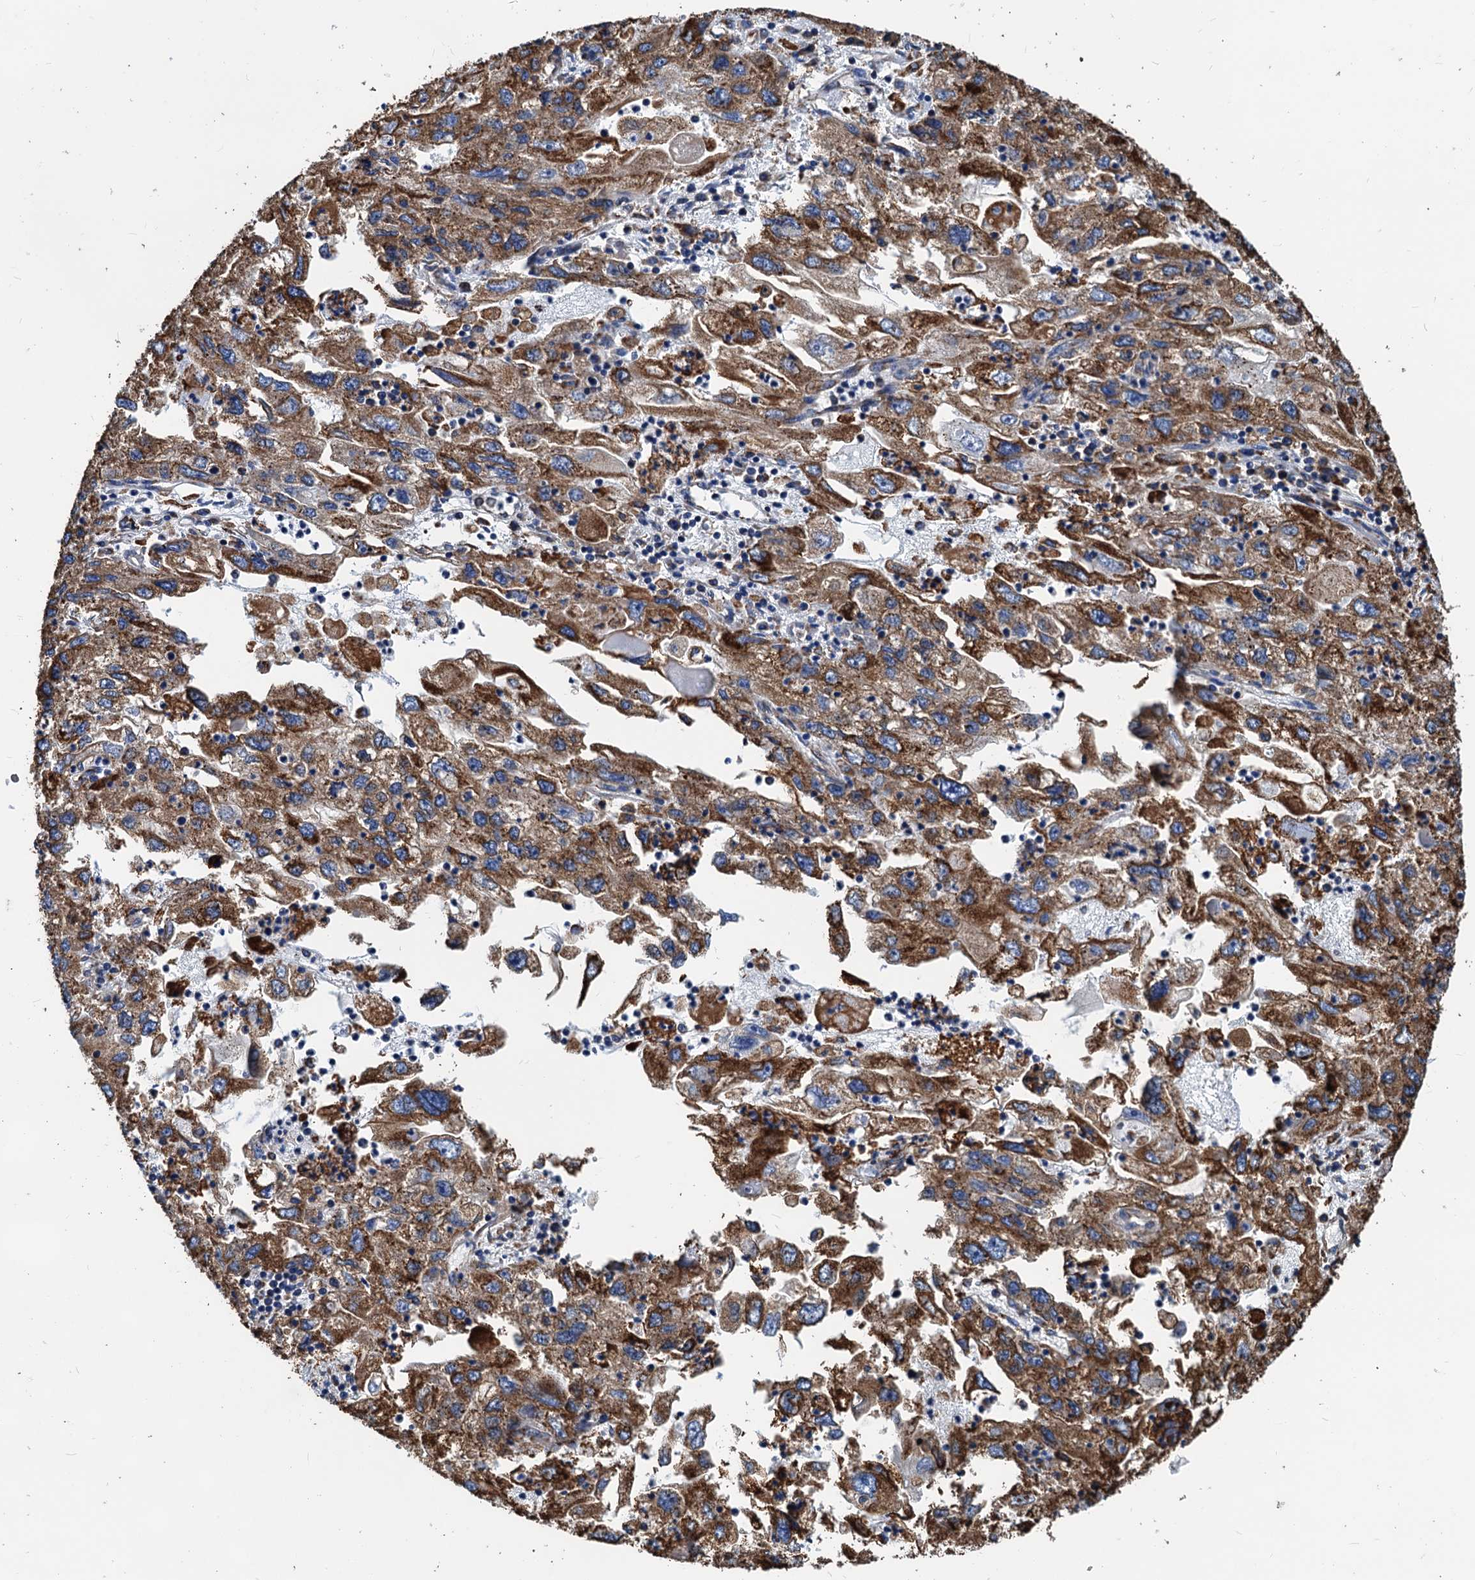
{"staining": {"intensity": "strong", "quantity": ">75%", "location": "cytoplasmic/membranous"}, "tissue": "endometrial cancer", "cell_type": "Tumor cells", "image_type": "cancer", "snomed": [{"axis": "morphology", "description": "Adenocarcinoma, NOS"}, {"axis": "topography", "description": "Endometrium"}], "caption": "Endometrial cancer (adenocarcinoma) stained with a protein marker exhibits strong staining in tumor cells.", "gene": "HSPA5", "patient": {"sex": "female", "age": 49}}